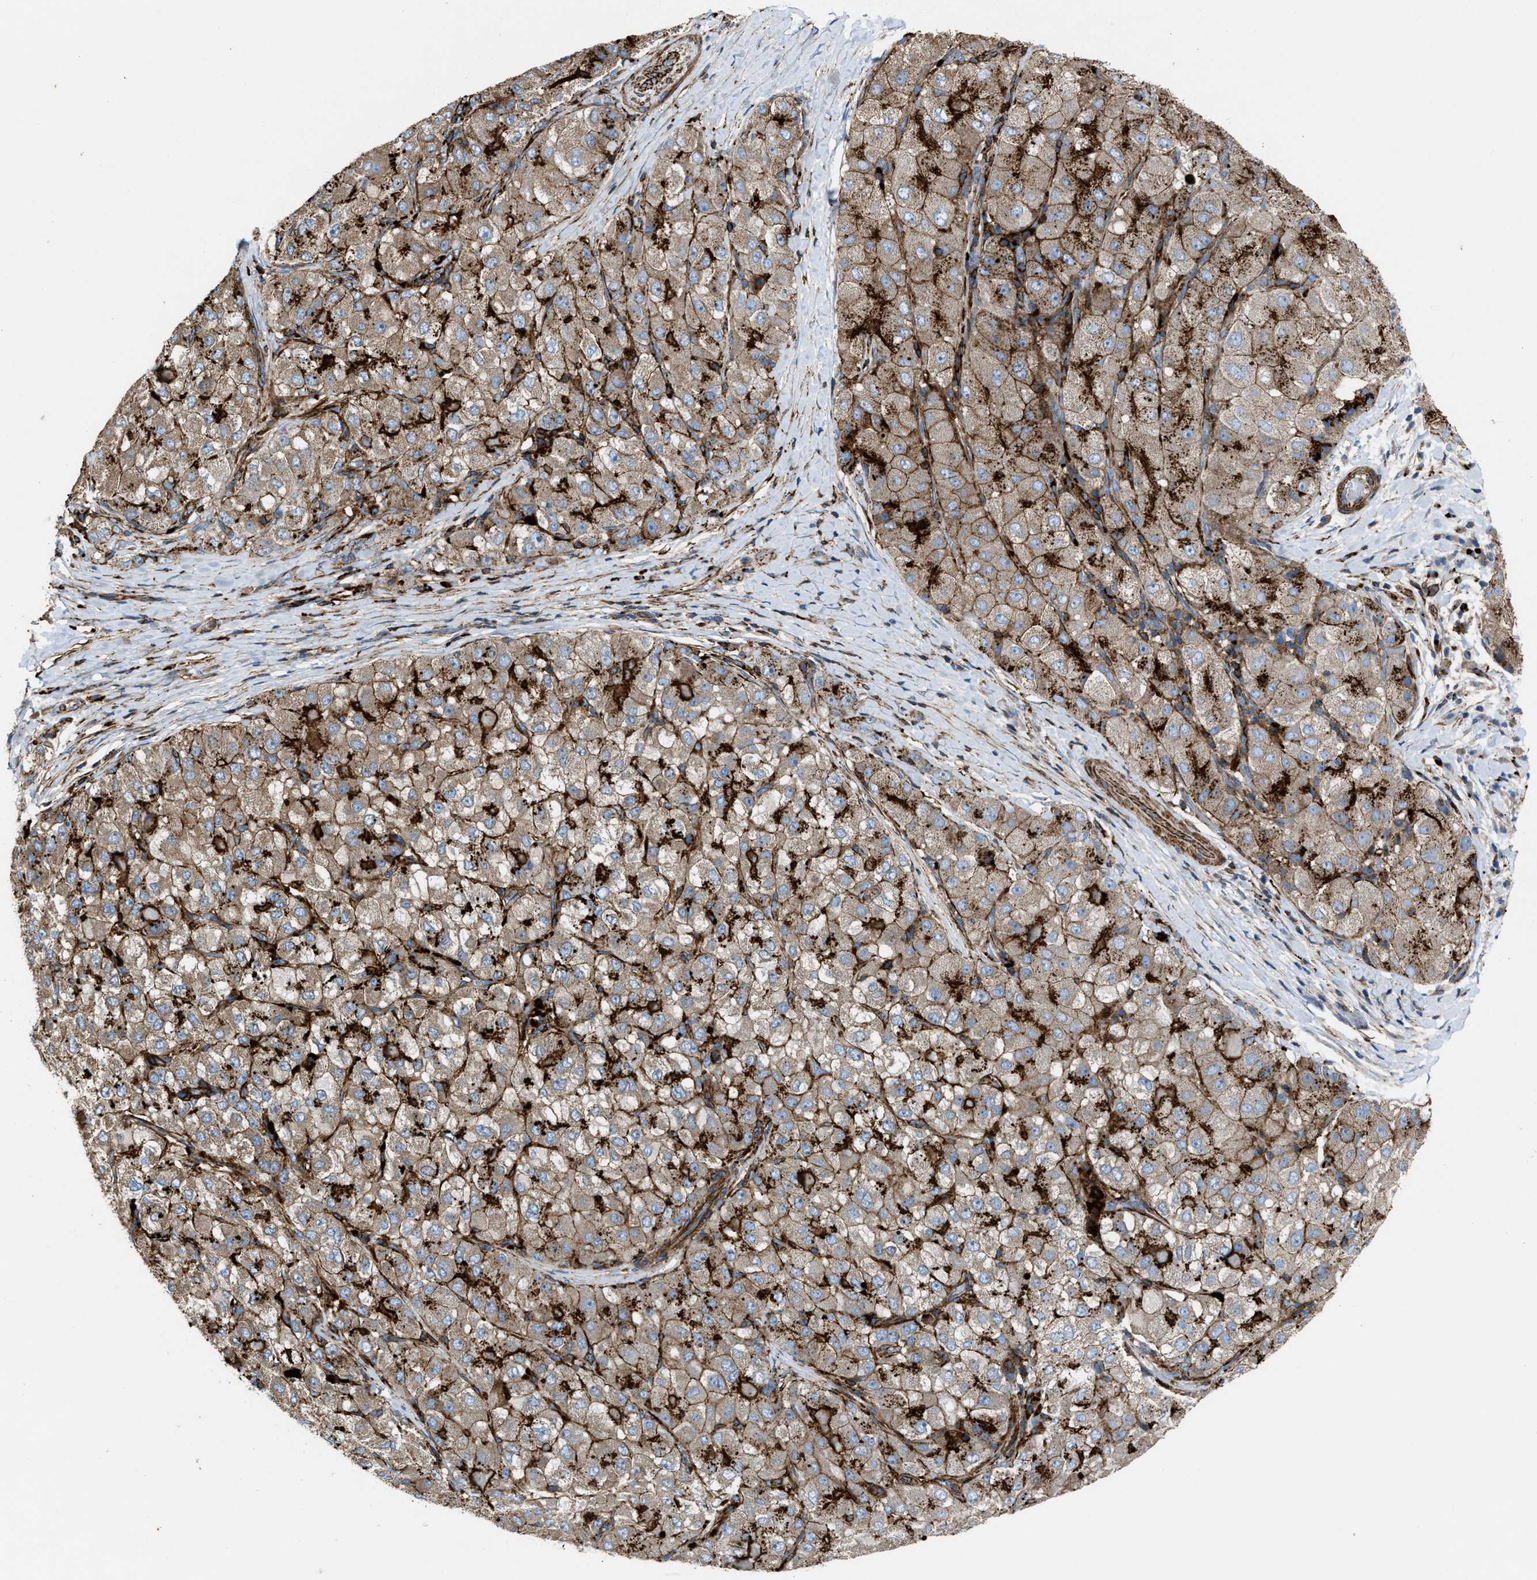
{"staining": {"intensity": "moderate", "quantity": ">75%", "location": "cytoplasmic/membranous"}, "tissue": "liver cancer", "cell_type": "Tumor cells", "image_type": "cancer", "snomed": [{"axis": "morphology", "description": "Carcinoma, Hepatocellular, NOS"}, {"axis": "topography", "description": "Liver"}], "caption": "A micrograph of liver cancer (hepatocellular carcinoma) stained for a protein exhibits moderate cytoplasmic/membranous brown staining in tumor cells. The staining was performed using DAB, with brown indicating positive protein expression. Nuclei are stained blue with hematoxylin.", "gene": "AGPAT2", "patient": {"sex": "male", "age": 80}}